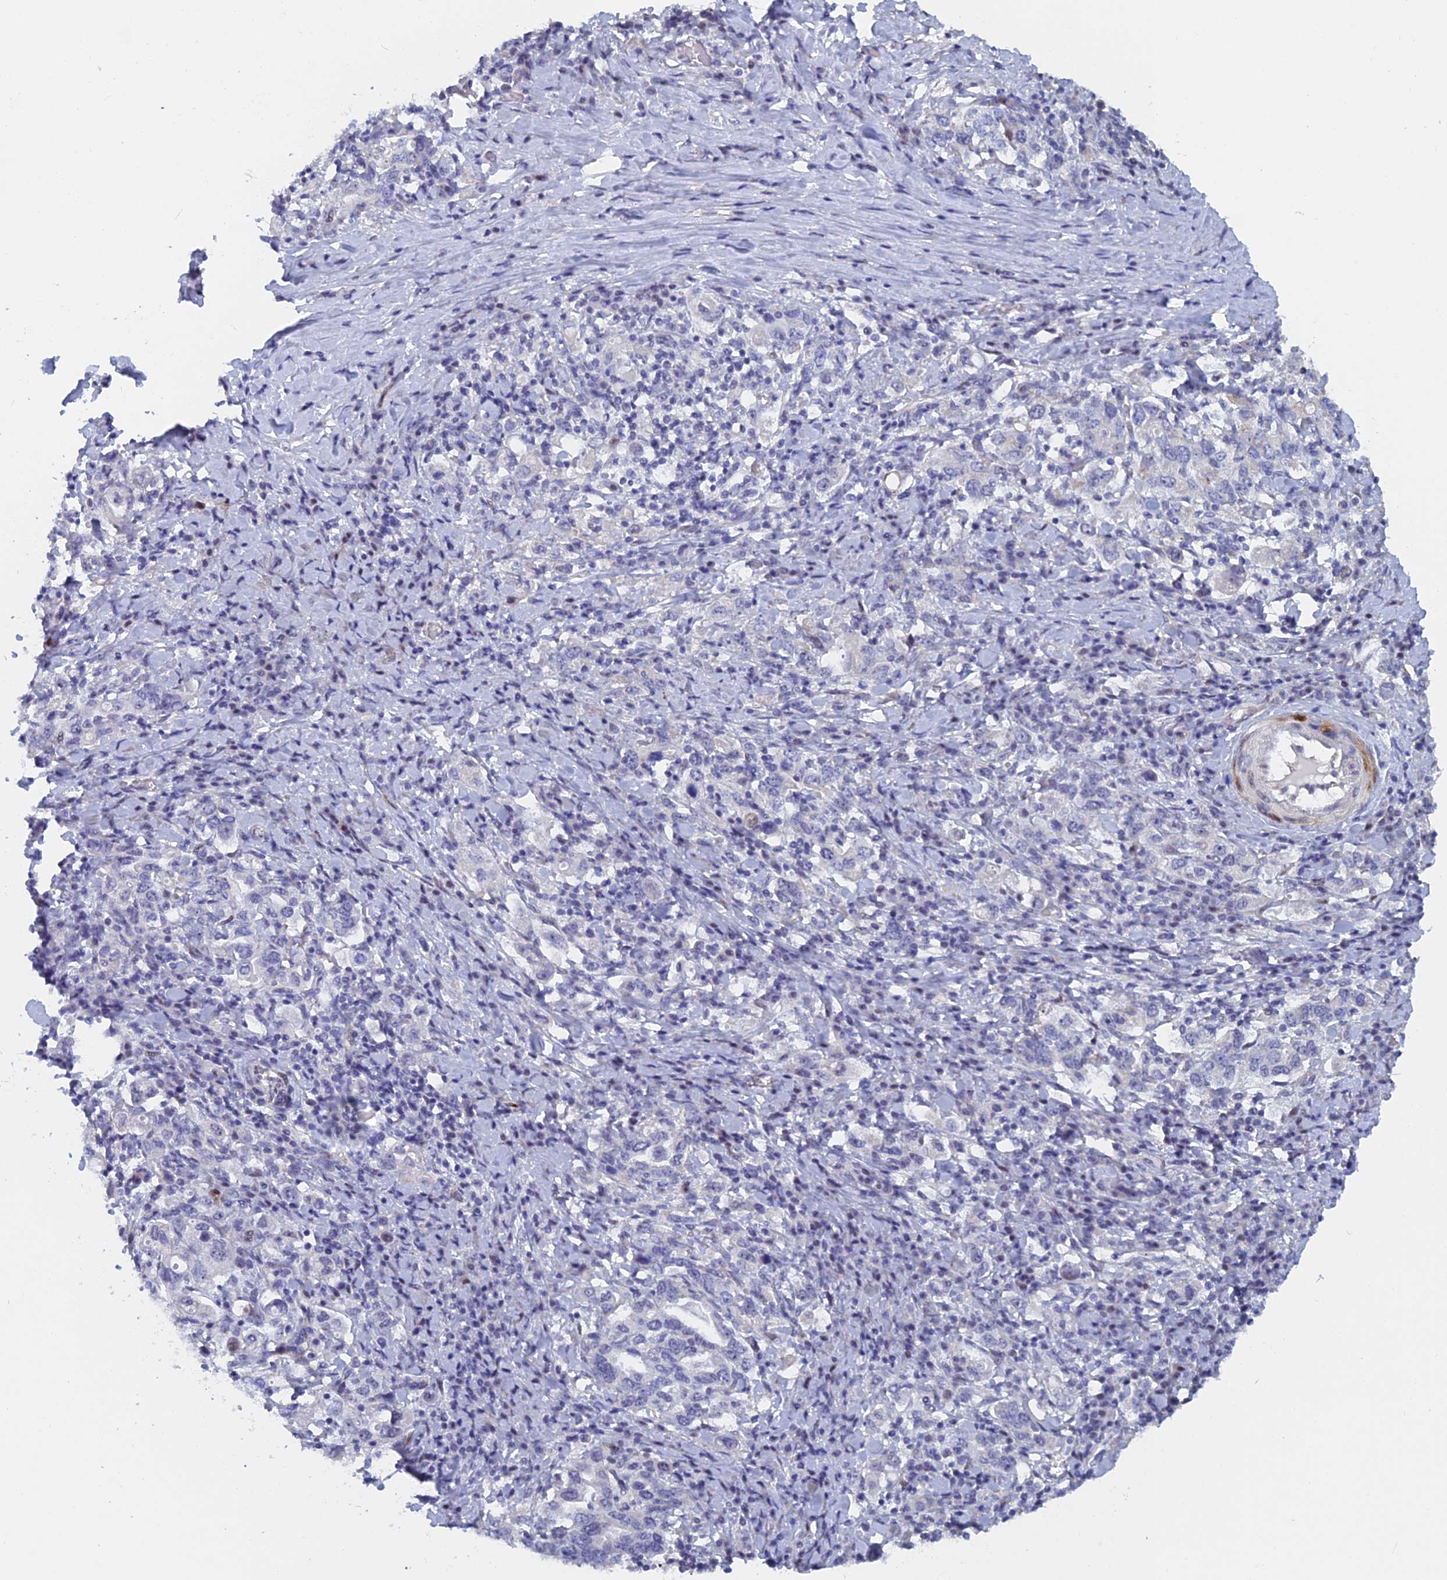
{"staining": {"intensity": "negative", "quantity": "none", "location": "none"}, "tissue": "stomach cancer", "cell_type": "Tumor cells", "image_type": "cancer", "snomed": [{"axis": "morphology", "description": "Adenocarcinoma, NOS"}, {"axis": "topography", "description": "Stomach, upper"}, {"axis": "topography", "description": "Stomach"}], "caption": "High magnification brightfield microscopy of stomach adenocarcinoma stained with DAB (brown) and counterstained with hematoxylin (blue): tumor cells show no significant positivity.", "gene": "DRGX", "patient": {"sex": "male", "age": 62}}